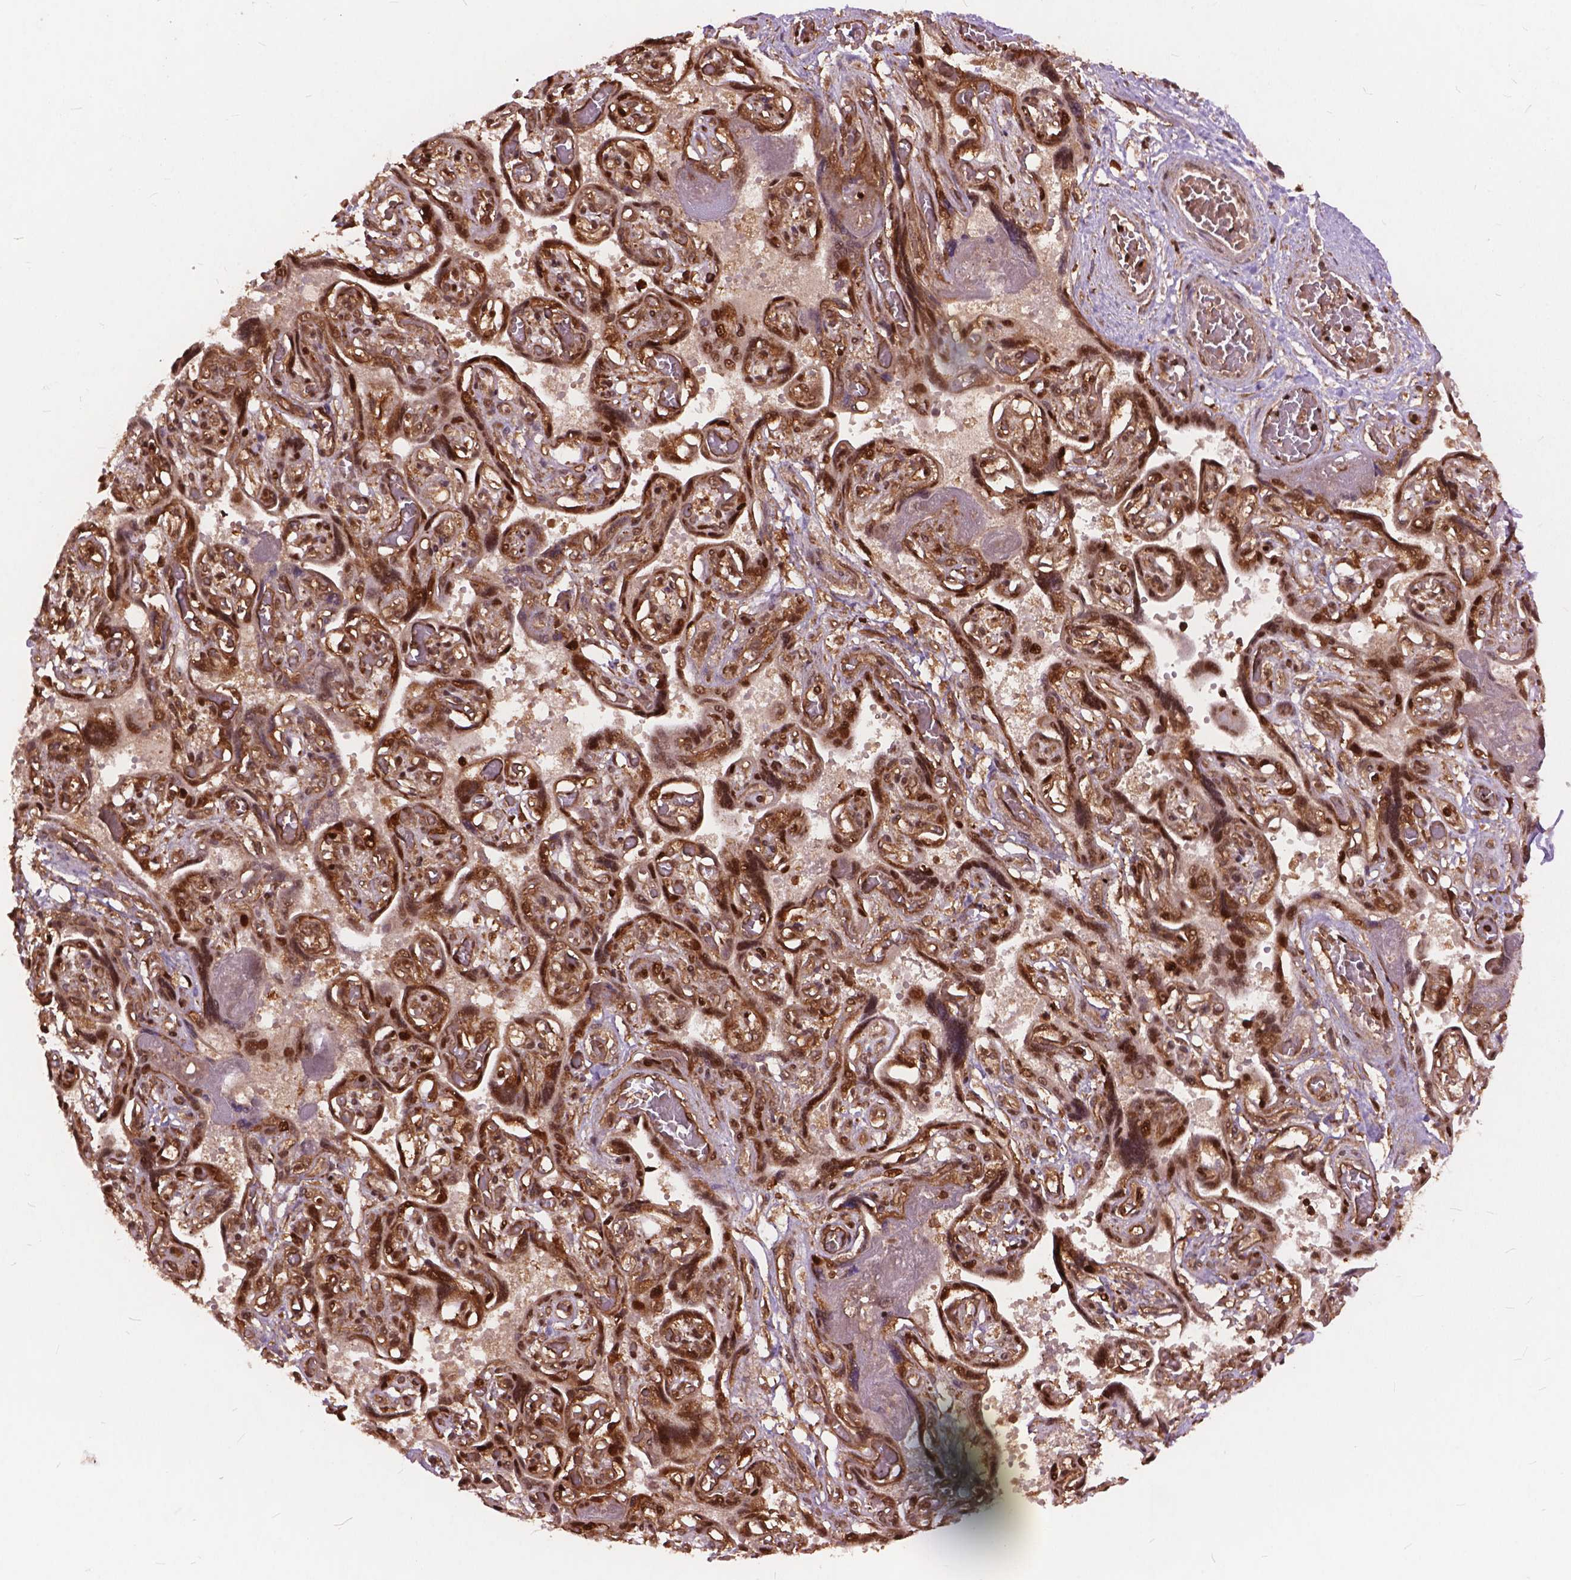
{"staining": {"intensity": "strong", "quantity": ">75%", "location": "nuclear"}, "tissue": "placenta", "cell_type": "Decidual cells", "image_type": "normal", "snomed": [{"axis": "morphology", "description": "Normal tissue, NOS"}, {"axis": "topography", "description": "Placenta"}], "caption": "IHC of benign placenta demonstrates high levels of strong nuclear expression in approximately >75% of decidual cells.", "gene": "ANP32A", "patient": {"sex": "female", "age": 32}}